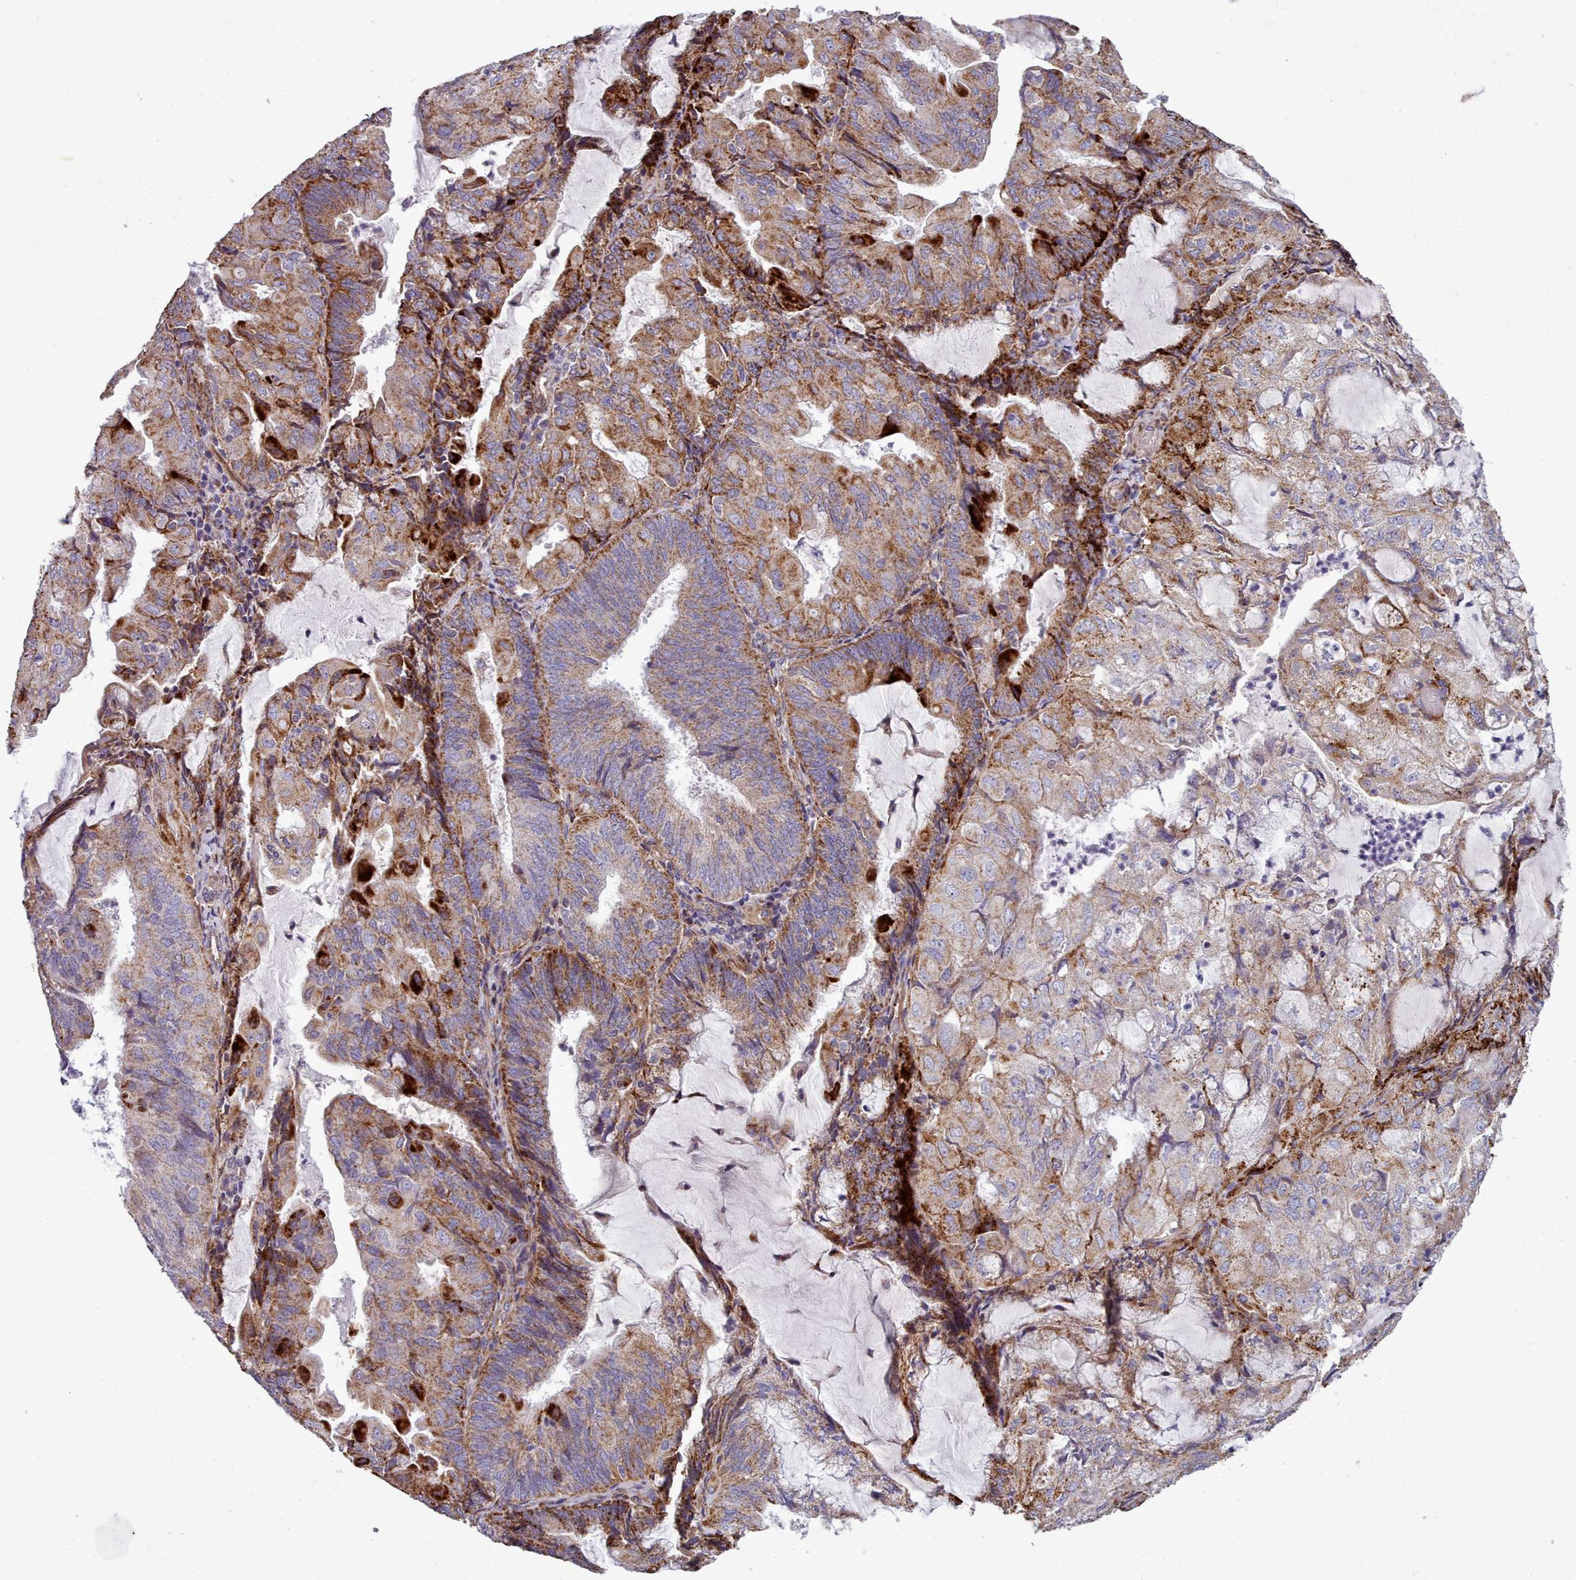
{"staining": {"intensity": "moderate", "quantity": ">75%", "location": "cytoplasmic/membranous"}, "tissue": "endometrial cancer", "cell_type": "Tumor cells", "image_type": "cancer", "snomed": [{"axis": "morphology", "description": "Adenocarcinoma, NOS"}, {"axis": "topography", "description": "Endometrium"}], "caption": "Immunohistochemistry (DAB (3,3'-diaminobenzidine)) staining of human endometrial cancer shows moderate cytoplasmic/membranous protein positivity in about >75% of tumor cells. The protein is shown in brown color, while the nuclei are stained blue.", "gene": "FKBP10", "patient": {"sex": "female", "age": 81}}